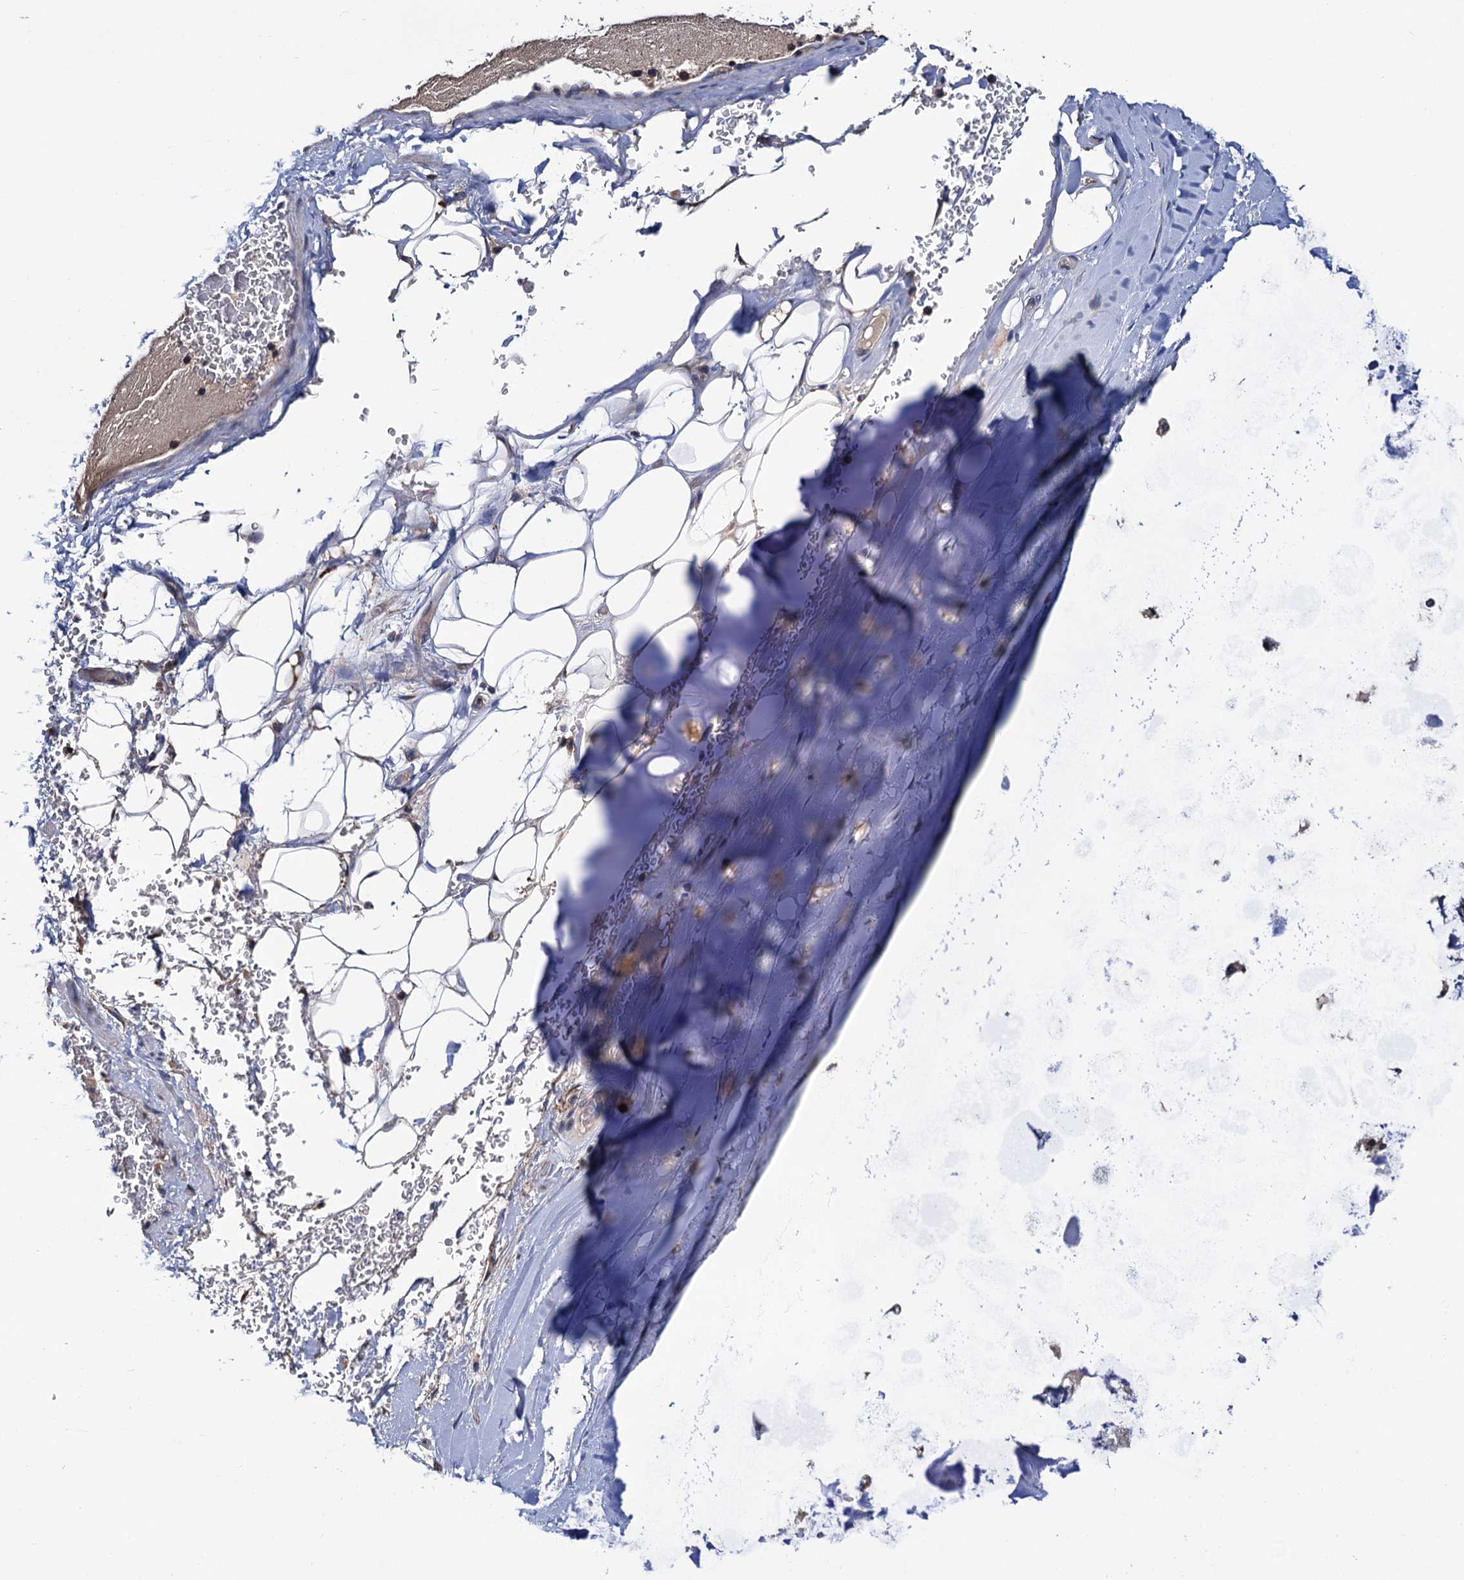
{"staining": {"intensity": "negative", "quantity": "none", "location": "none"}, "tissue": "adipose tissue", "cell_type": "Adipocytes", "image_type": "normal", "snomed": [{"axis": "morphology", "description": "Normal tissue, NOS"}, {"axis": "topography", "description": "Bronchus"}], "caption": "Immunohistochemistry micrograph of unremarkable adipose tissue stained for a protein (brown), which demonstrates no staining in adipocytes.", "gene": "RGS11", "patient": {"sex": "male", "age": 66}}